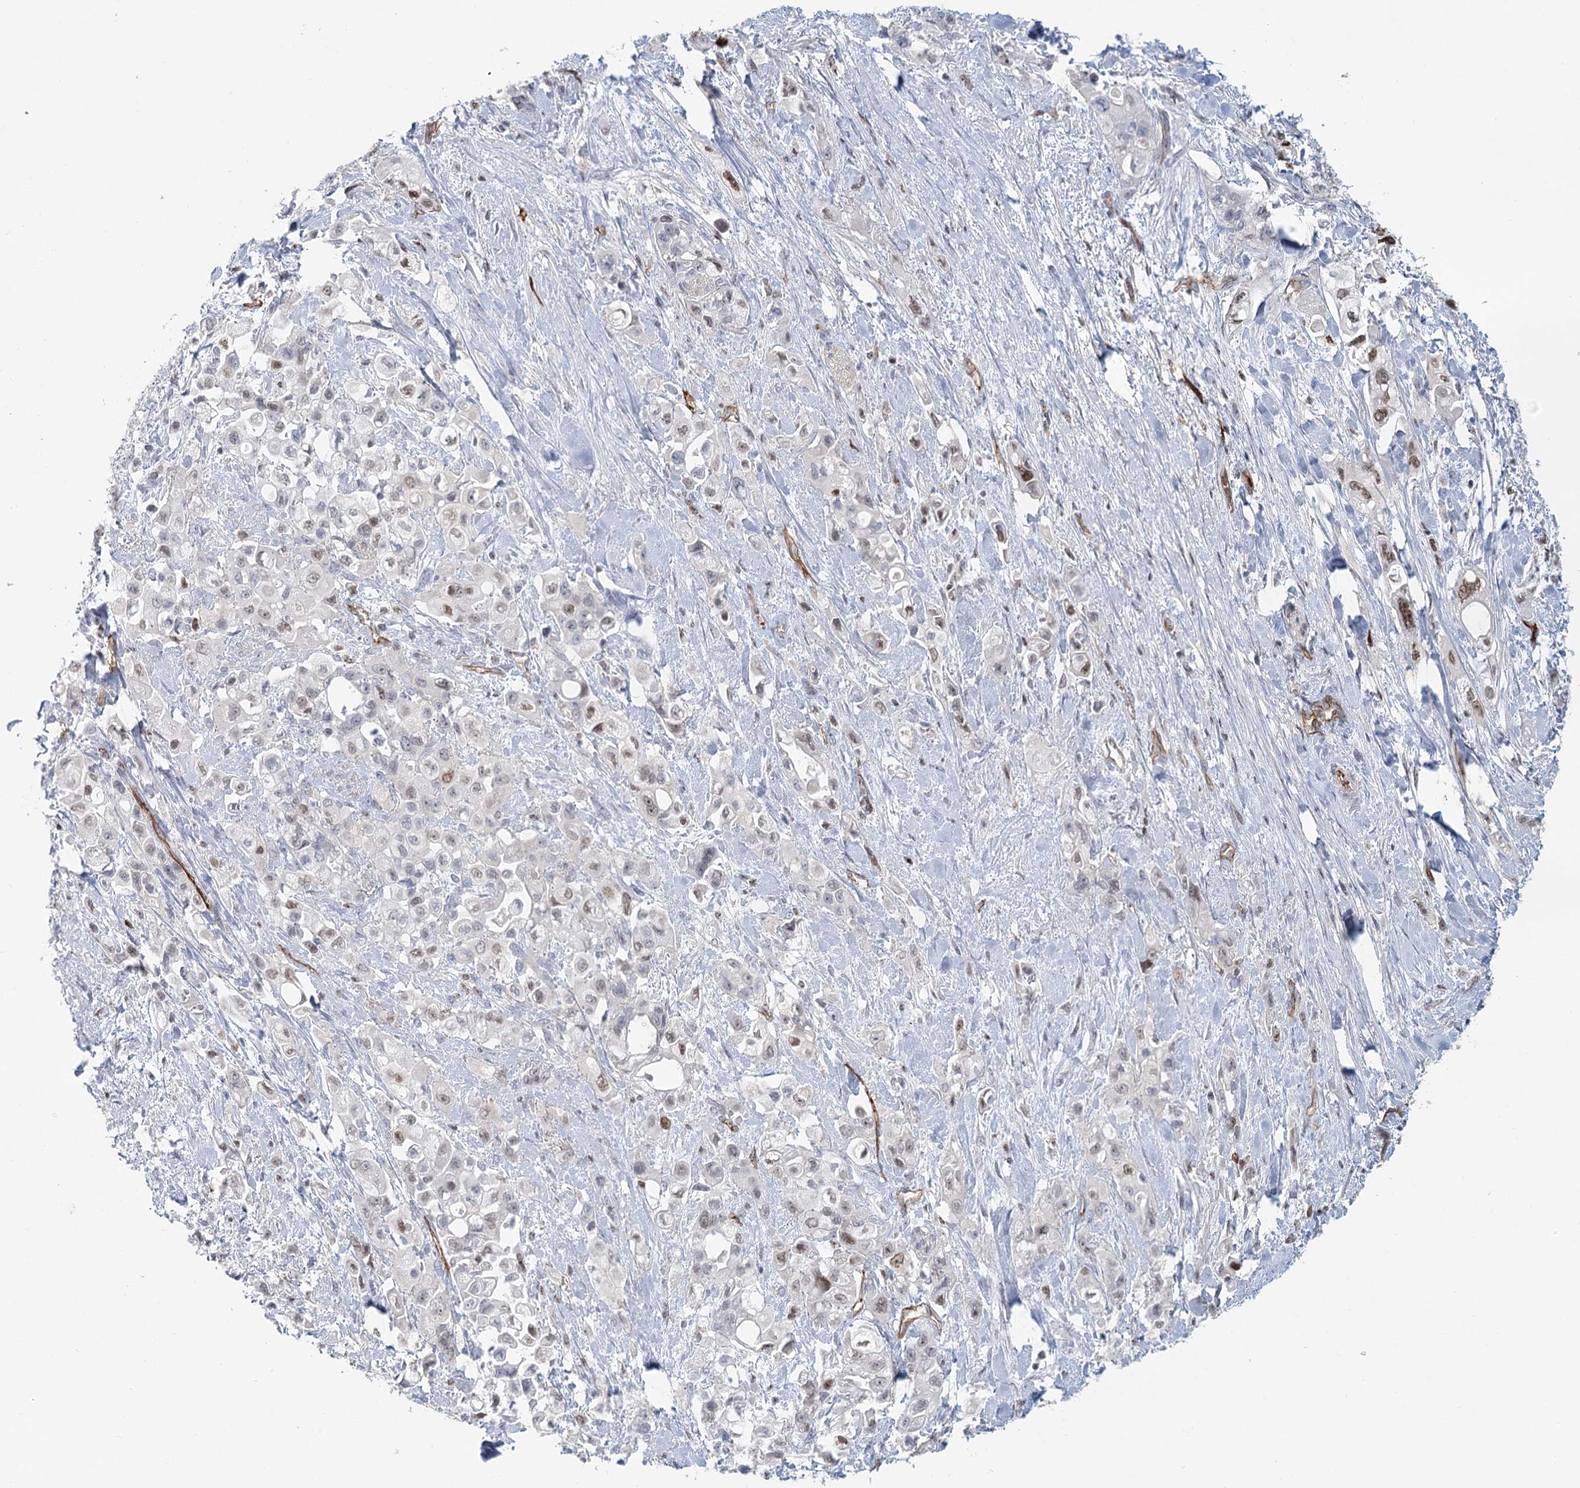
{"staining": {"intensity": "weak", "quantity": "<25%", "location": "nuclear"}, "tissue": "pancreatic cancer", "cell_type": "Tumor cells", "image_type": "cancer", "snomed": [{"axis": "morphology", "description": "Adenocarcinoma, NOS"}, {"axis": "topography", "description": "Pancreas"}], "caption": "Adenocarcinoma (pancreatic) stained for a protein using immunohistochemistry (IHC) exhibits no positivity tumor cells.", "gene": "ZFYVE28", "patient": {"sex": "female", "age": 66}}